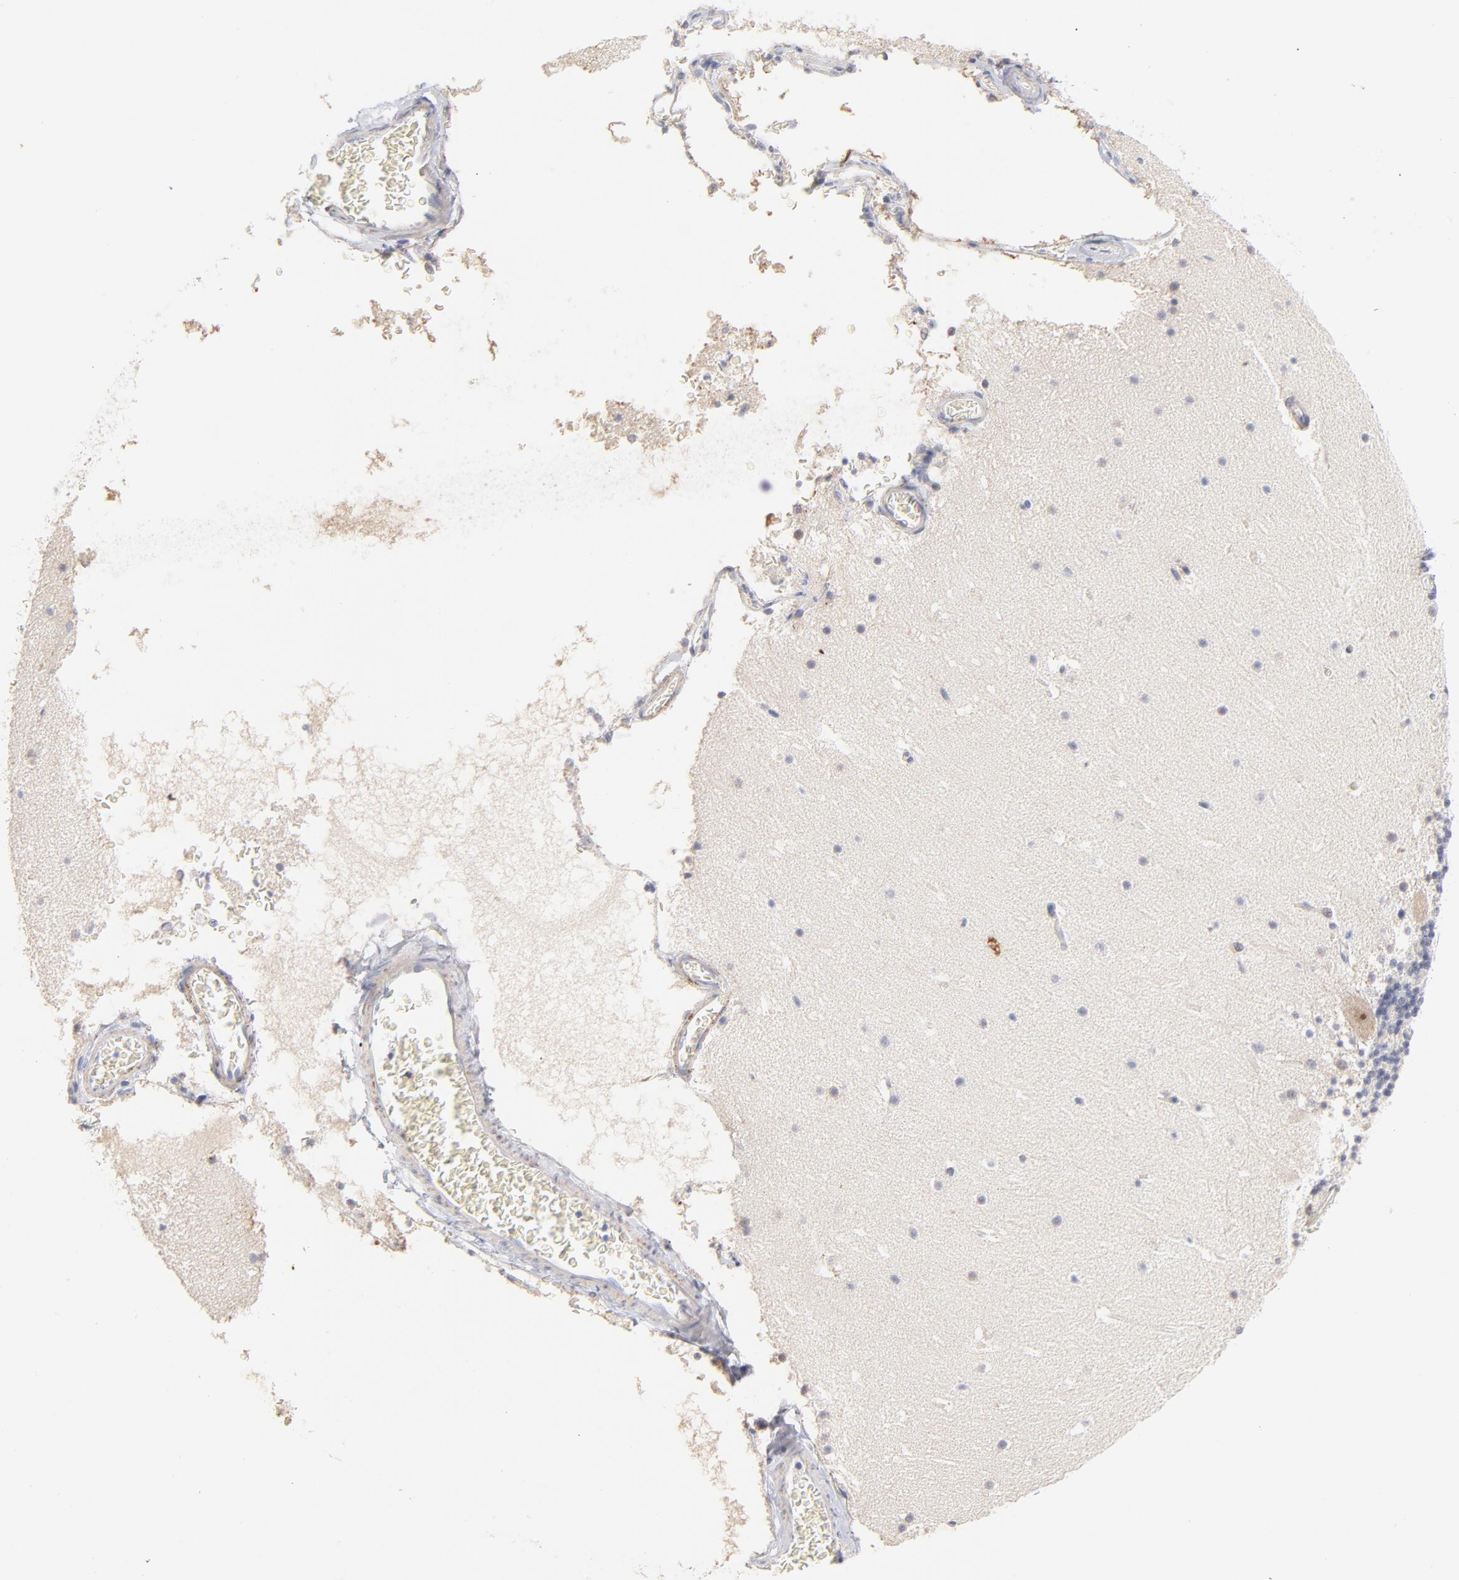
{"staining": {"intensity": "negative", "quantity": "none", "location": "none"}, "tissue": "cerebellum", "cell_type": "Cells in granular layer", "image_type": "normal", "snomed": [{"axis": "morphology", "description": "Normal tissue, NOS"}, {"axis": "topography", "description": "Cerebellum"}], "caption": "There is no significant positivity in cells in granular layer of cerebellum. (Immunohistochemistry, brightfield microscopy, high magnification).", "gene": "MID1", "patient": {"sex": "male", "age": 45}}